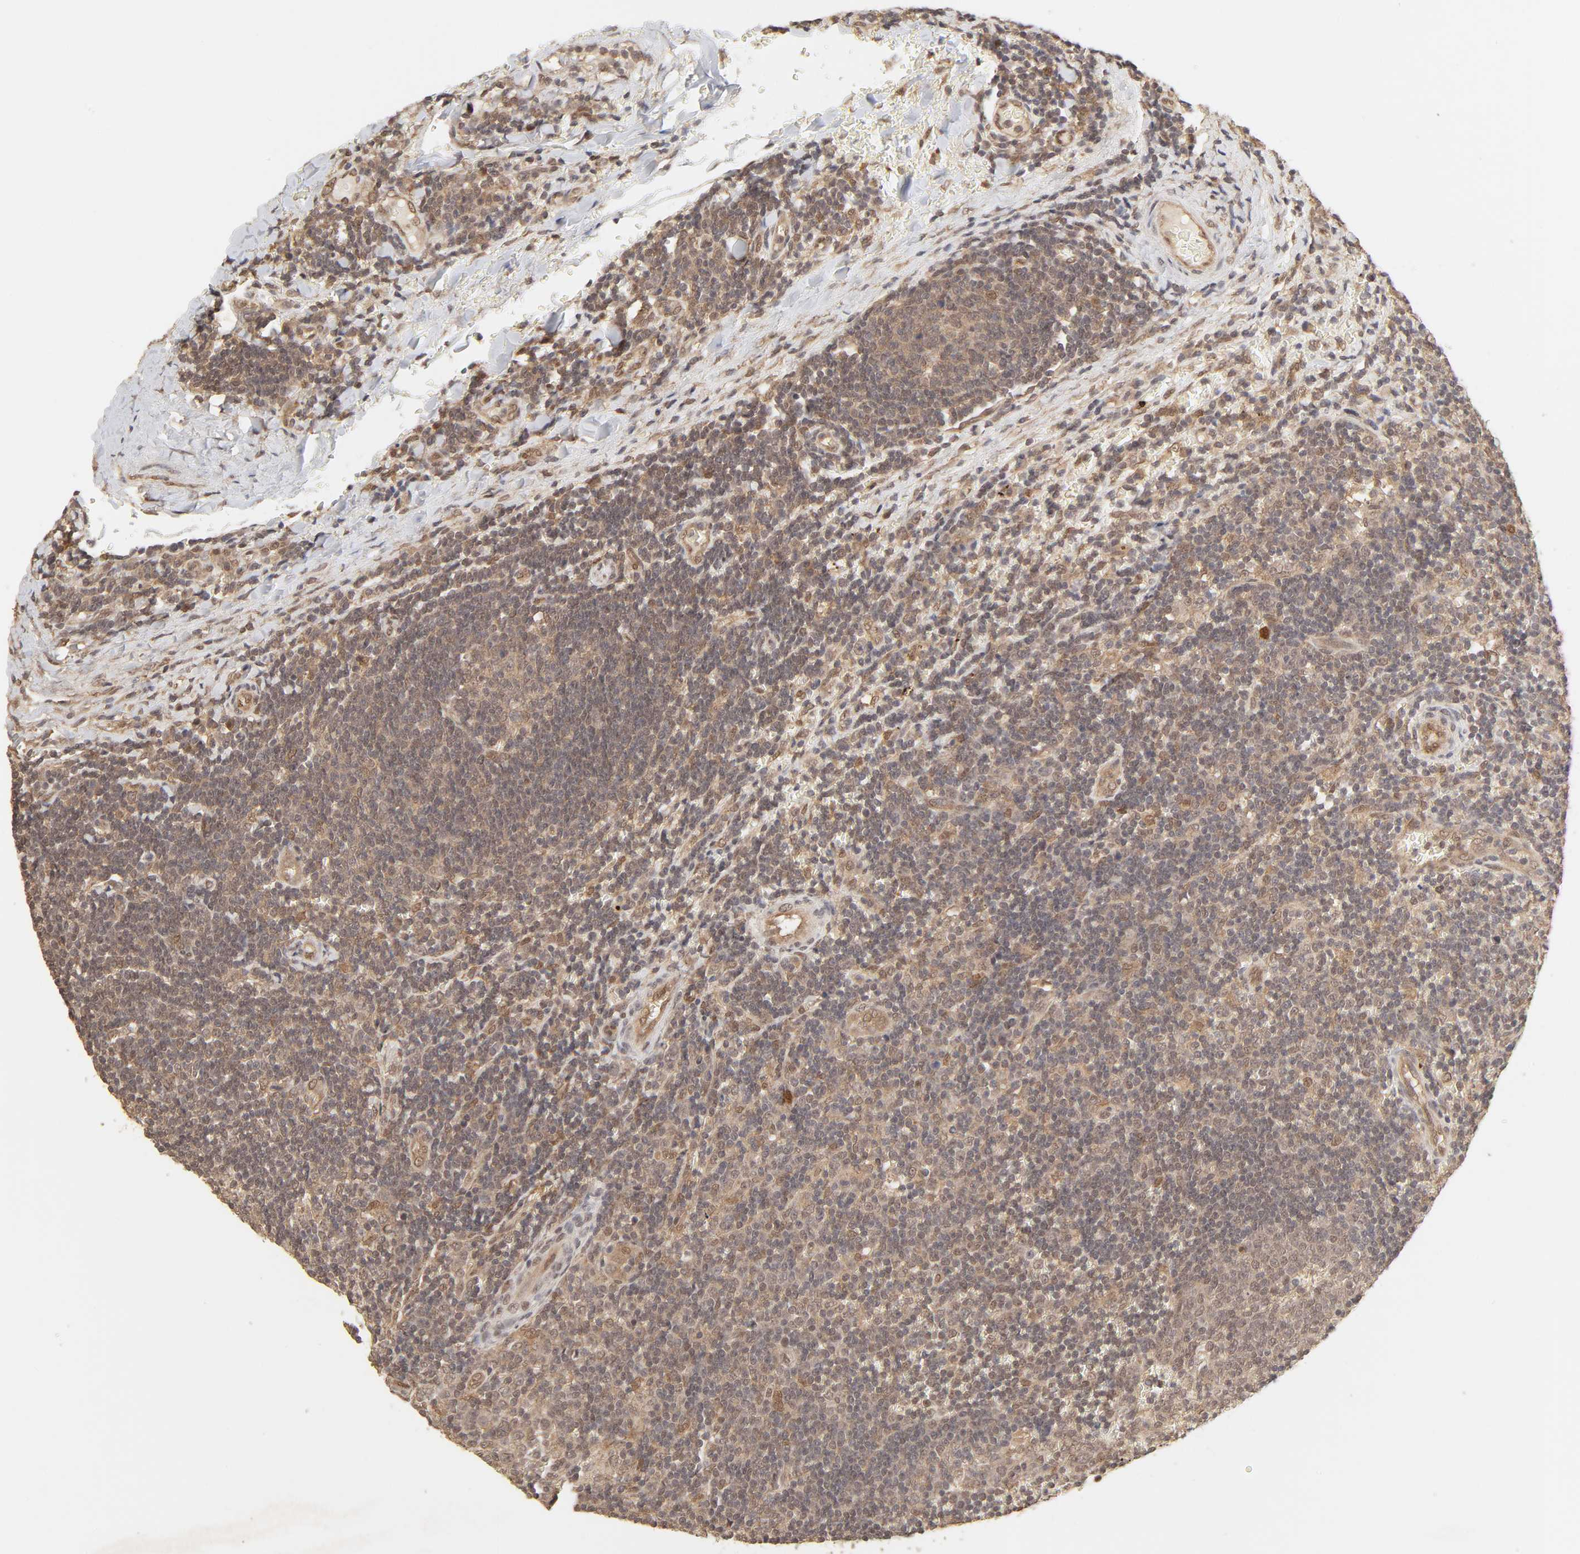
{"staining": {"intensity": "moderate", "quantity": ">75%", "location": "cytoplasmic/membranous"}, "tissue": "lymph node", "cell_type": "Germinal center cells", "image_type": "normal", "snomed": [{"axis": "morphology", "description": "Normal tissue, NOS"}, {"axis": "topography", "description": "Lymph node"}, {"axis": "topography", "description": "Salivary gland"}], "caption": "Lymph node stained with immunohistochemistry (IHC) reveals moderate cytoplasmic/membranous expression in approximately >75% of germinal center cells.", "gene": "MAPK1", "patient": {"sex": "male", "age": 8}}